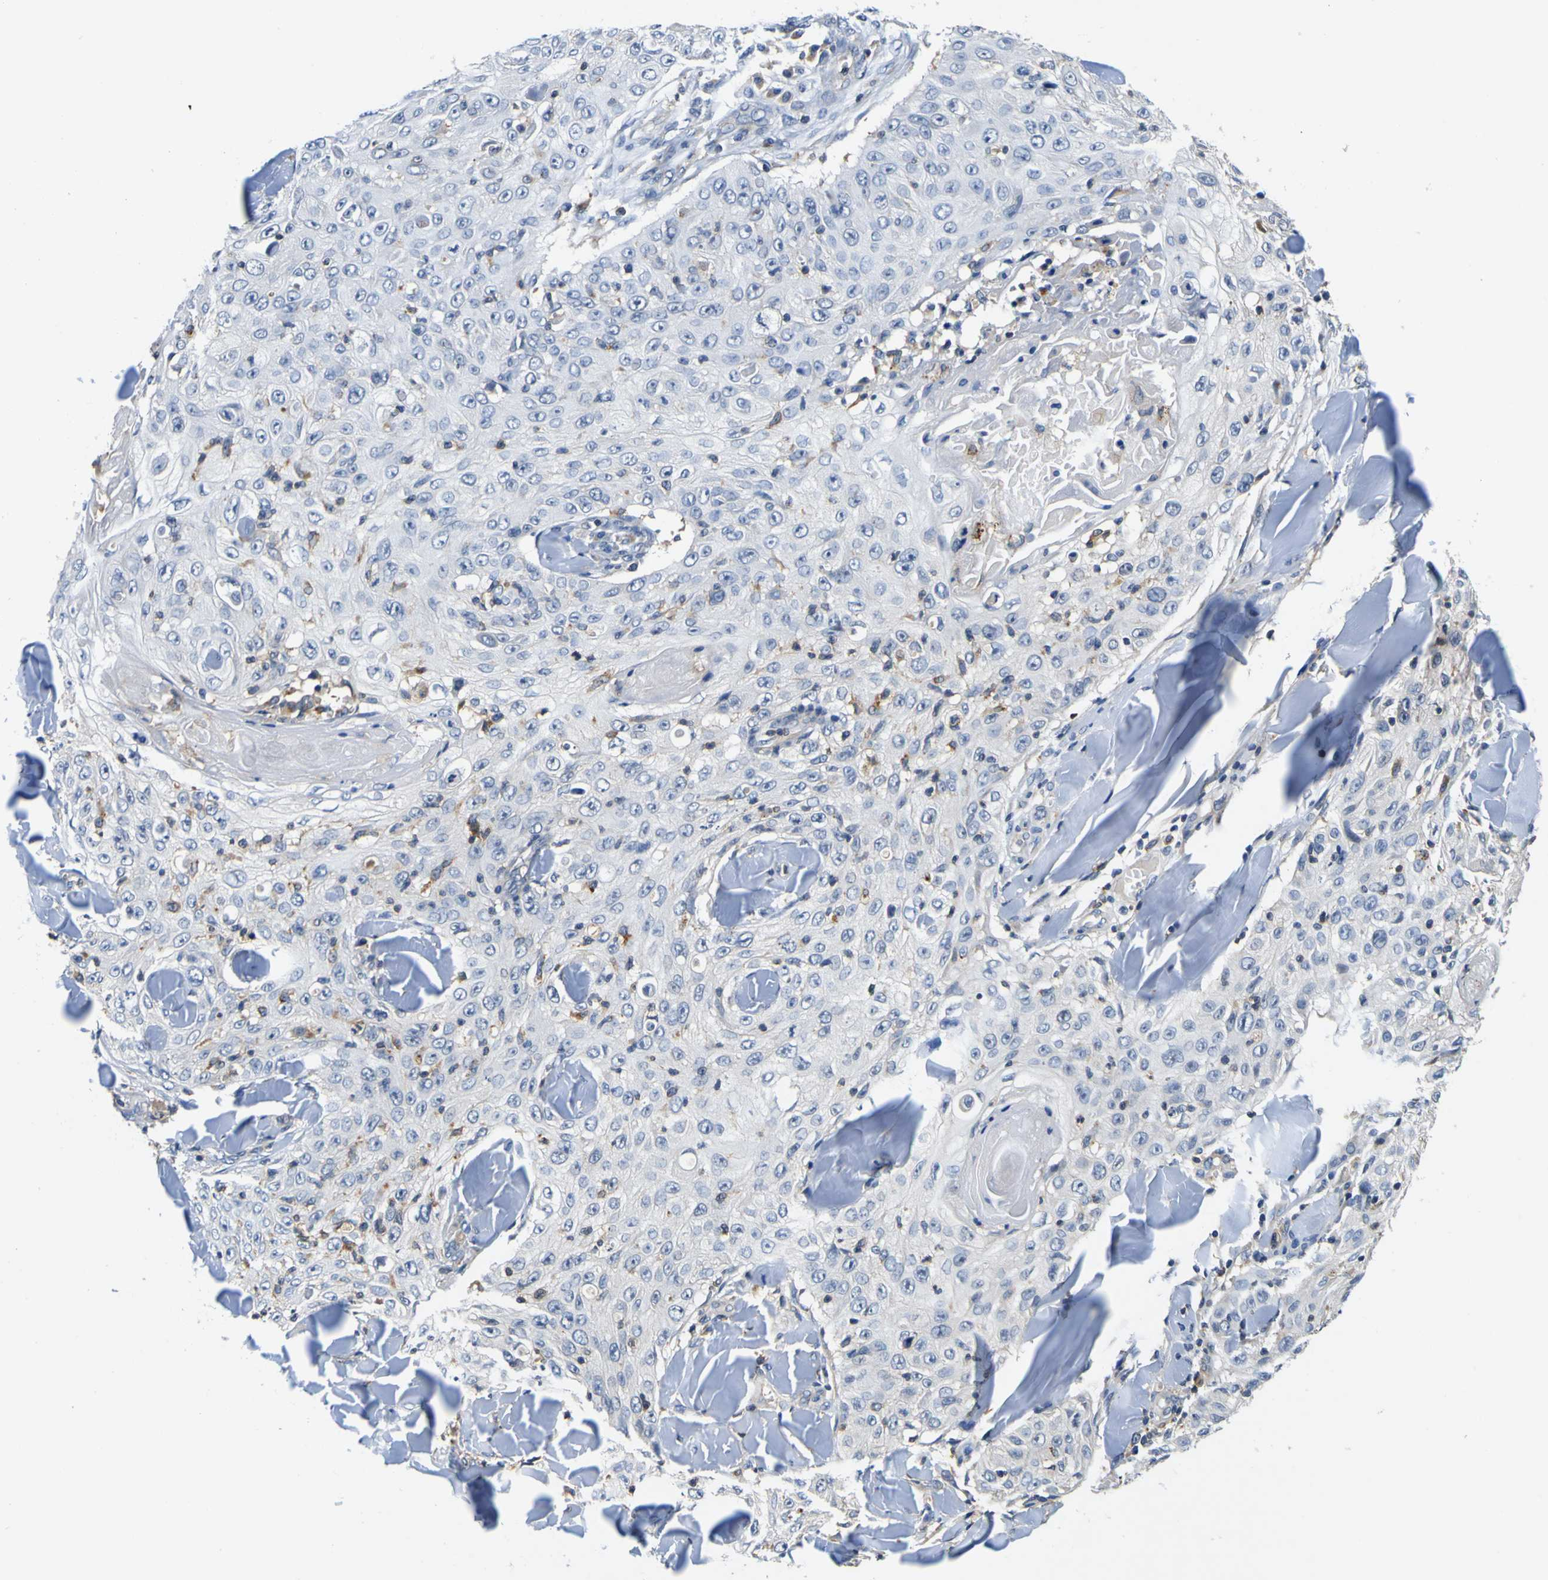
{"staining": {"intensity": "weak", "quantity": "<25%", "location": "cytoplasmic/membranous"}, "tissue": "skin cancer", "cell_type": "Tumor cells", "image_type": "cancer", "snomed": [{"axis": "morphology", "description": "Squamous cell carcinoma, NOS"}, {"axis": "topography", "description": "Skin"}], "caption": "IHC micrograph of neoplastic tissue: squamous cell carcinoma (skin) stained with DAB displays no significant protein staining in tumor cells.", "gene": "TNIK", "patient": {"sex": "male", "age": 86}}